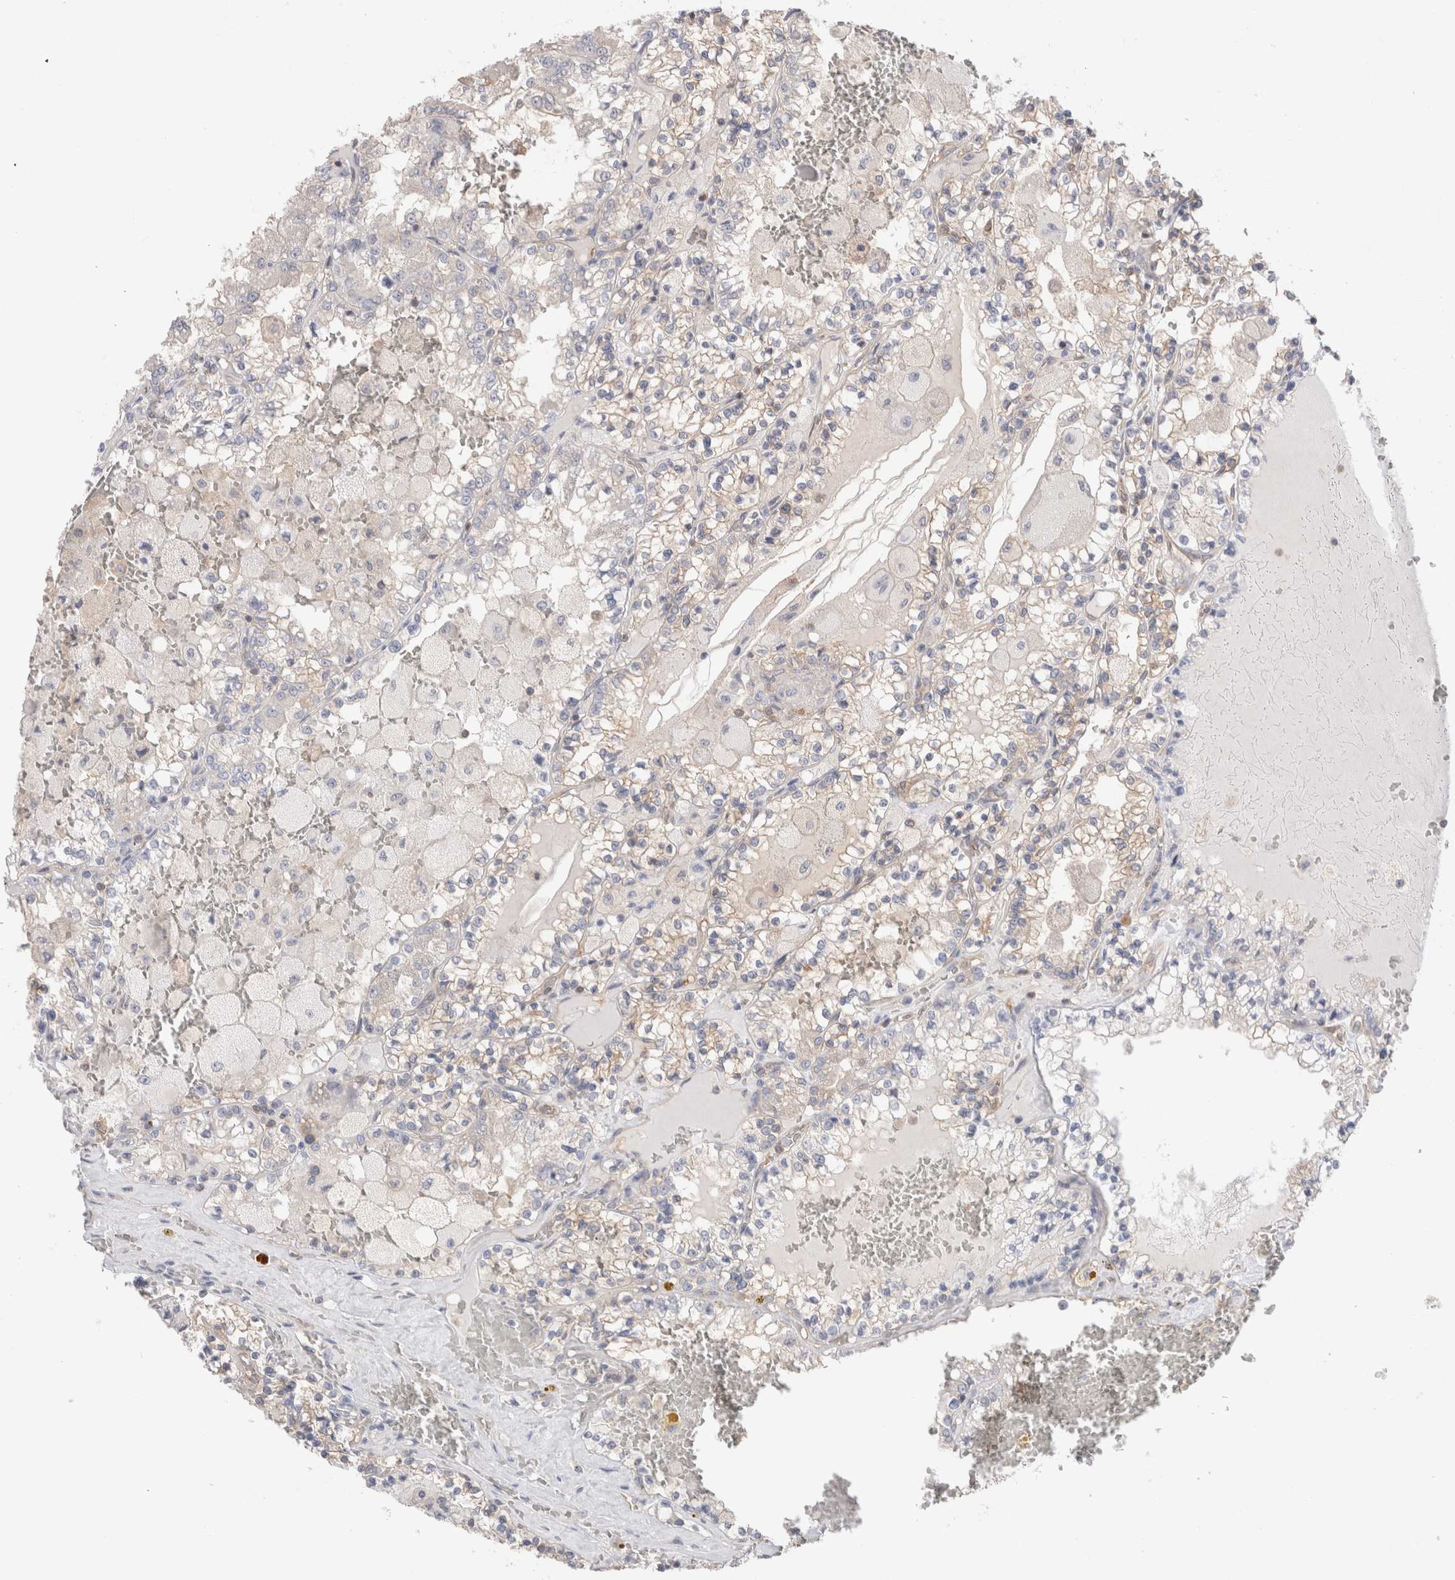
{"staining": {"intensity": "negative", "quantity": "none", "location": "none"}, "tissue": "renal cancer", "cell_type": "Tumor cells", "image_type": "cancer", "snomed": [{"axis": "morphology", "description": "Adenocarcinoma, NOS"}, {"axis": "topography", "description": "Kidney"}], "caption": "Renal cancer stained for a protein using immunohistochemistry exhibits no staining tumor cells.", "gene": "CAPN2", "patient": {"sex": "female", "age": 56}}